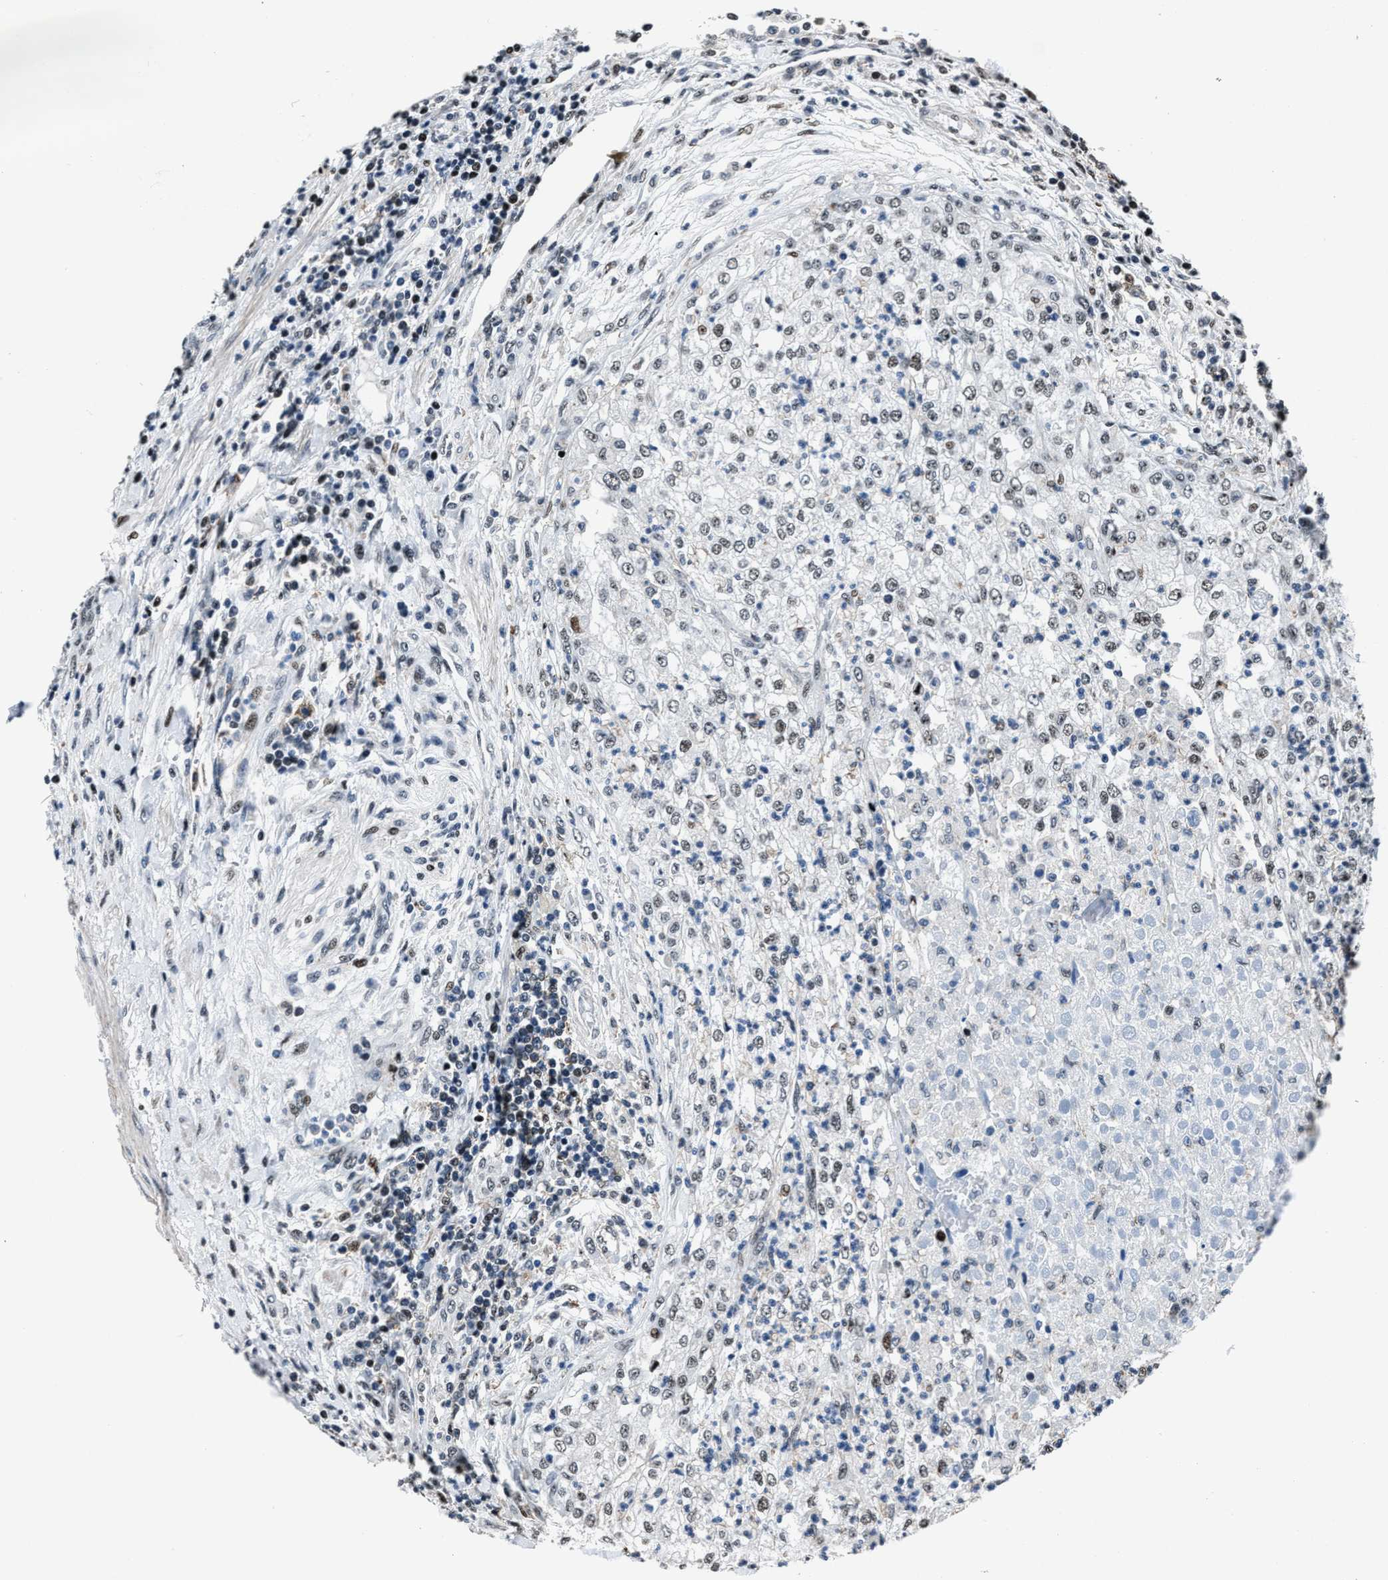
{"staining": {"intensity": "weak", "quantity": "25%-75%", "location": "nuclear"}, "tissue": "renal cancer", "cell_type": "Tumor cells", "image_type": "cancer", "snomed": [{"axis": "morphology", "description": "Adenocarcinoma, NOS"}, {"axis": "topography", "description": "Kidney"}], "caption": "A photomicrograph showing weak nuclear staining in approximately 25%-75% of tumor cells in renal adenocarcinoma, as visualized by brown immunohistochemical staining.", "gene": "PPIE", "patient": {"sex": "female", "age": 54}}